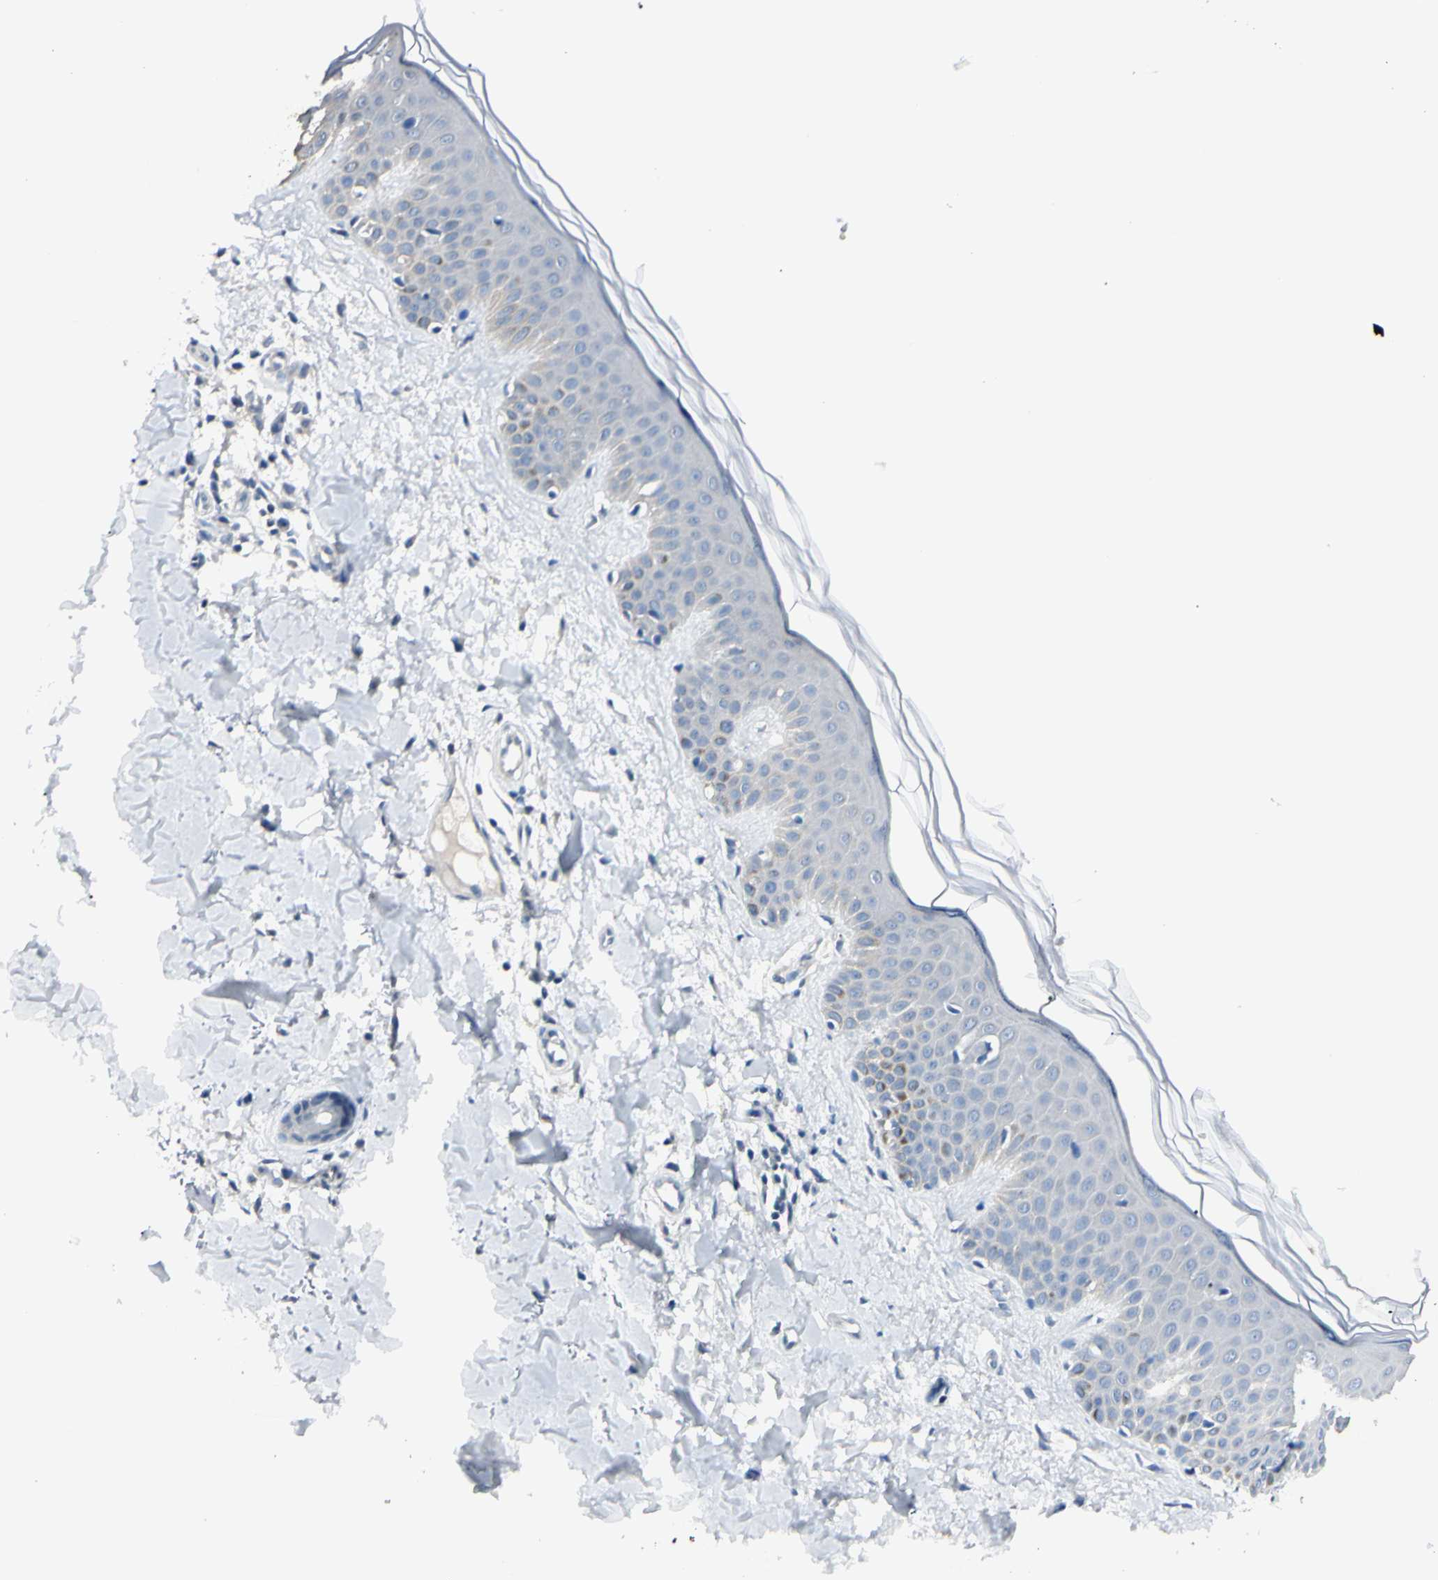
{"staining": {"intensity": "negative", "quantity": "none", "location": "none"}, "tissue": "skin", "cell_type": "Fibroblasts", "image_type": "normal", "snomed": [{"axis": "morphology", "description": "Normal tissue, NOS"}, {"axis": "topography", "description": "Skin"}], "caption": "This is an IHC micrograph of unremarkable skin. There is no staining in fibroblasts.", "gene": "FOLH1", "patient": {"sex": "male", "age": 67}}